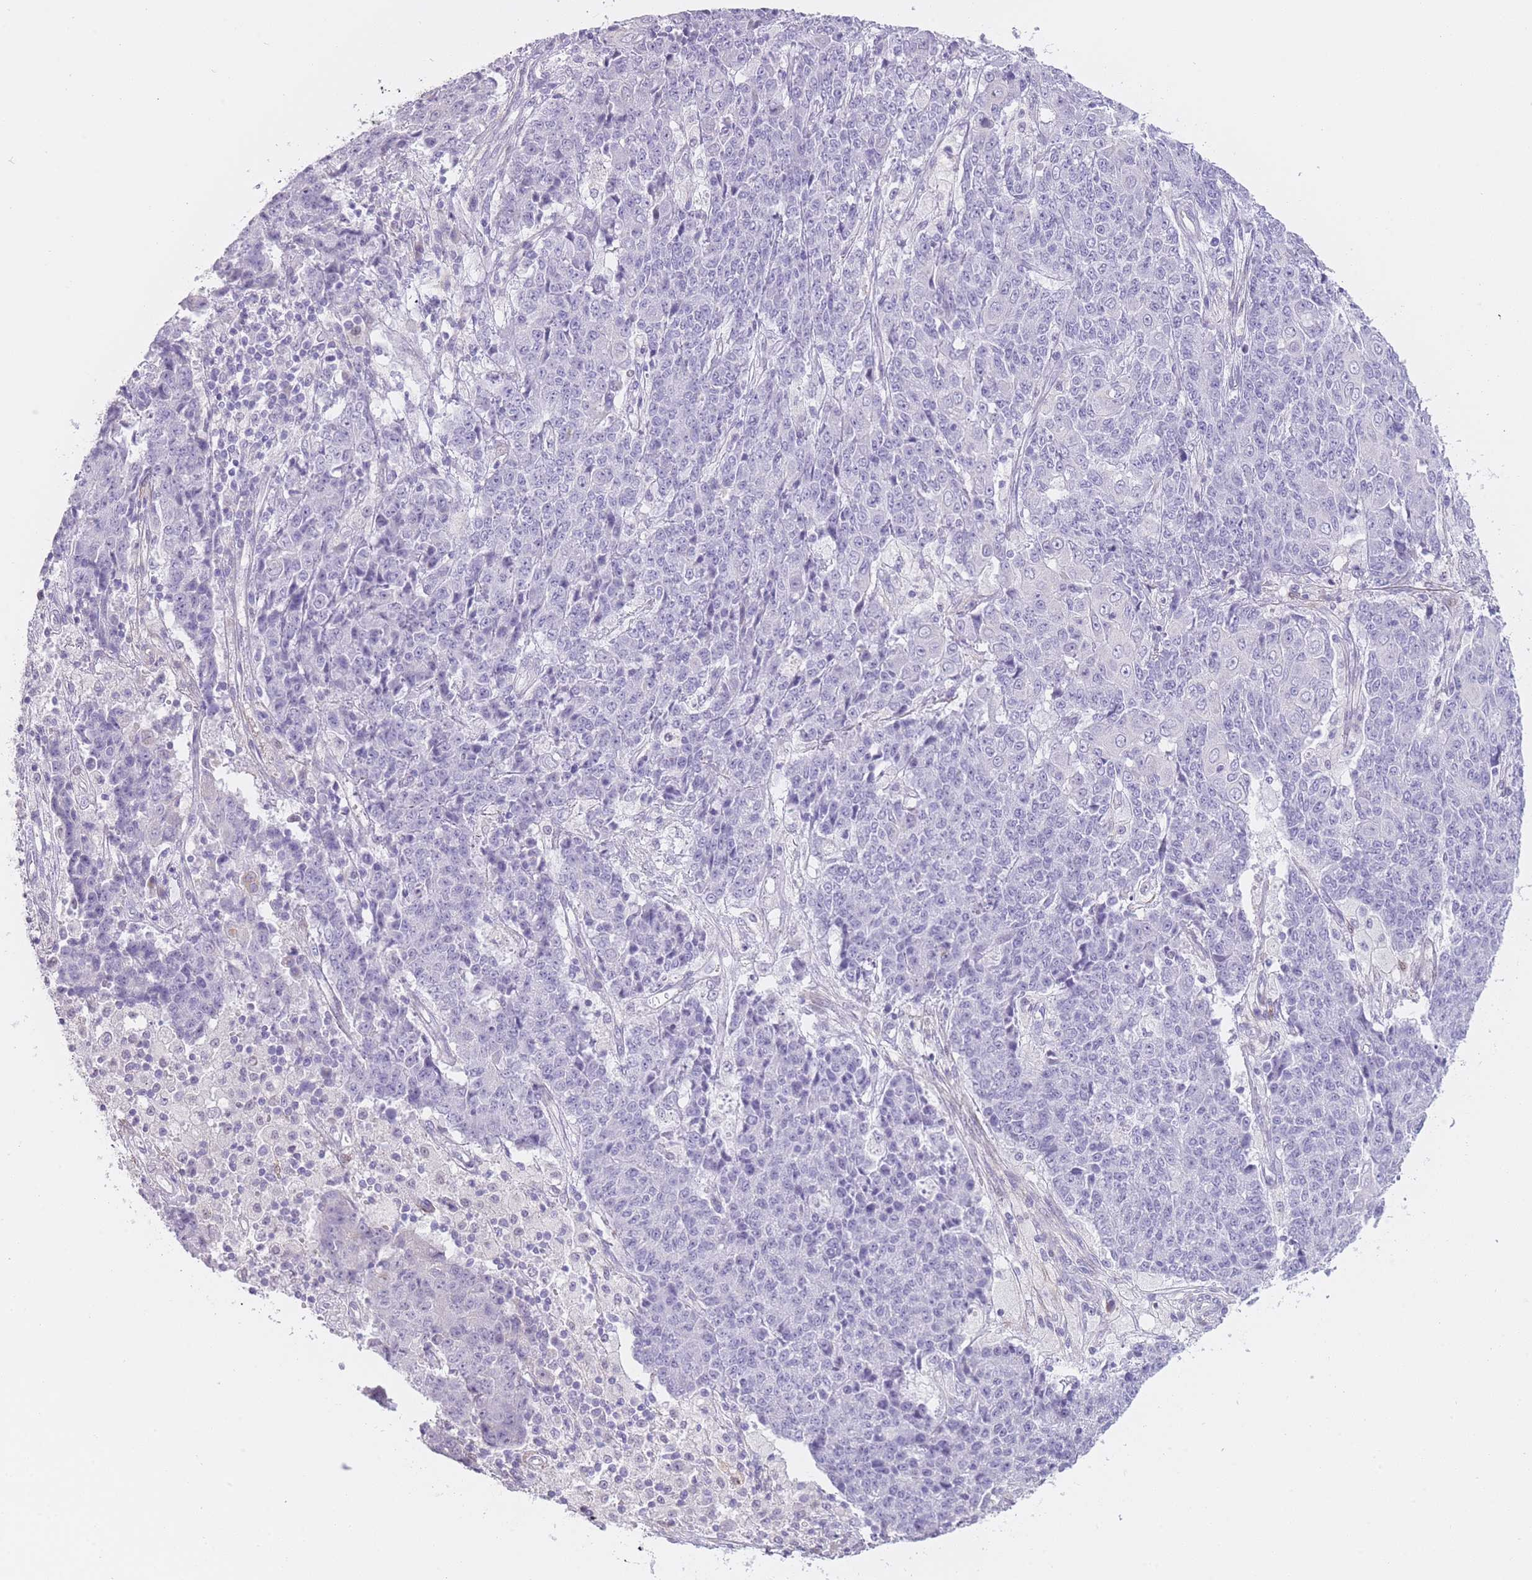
{"staining": {"intensity": "negative", "quantity": "none", "location": "none"}, "tissue": "ovarian cancer", "cell_type": "Tumor cells", "image_type": "cancer", "snomed": [{"axis": "morphology", "description": "Carcinoma, endometroid"}, {"axis": "topography", "description": "Ovary"}], "caption": "High magnification brightfield microscopy of ovarian cancer stained with DAB (3,3'-diaminobenzidine) (brown) and counterstained with hematoxylin (blue): tumor cells show no significant expression.", "gene": "IMPG1", "patient": {"sex": "female", "age": 42}}